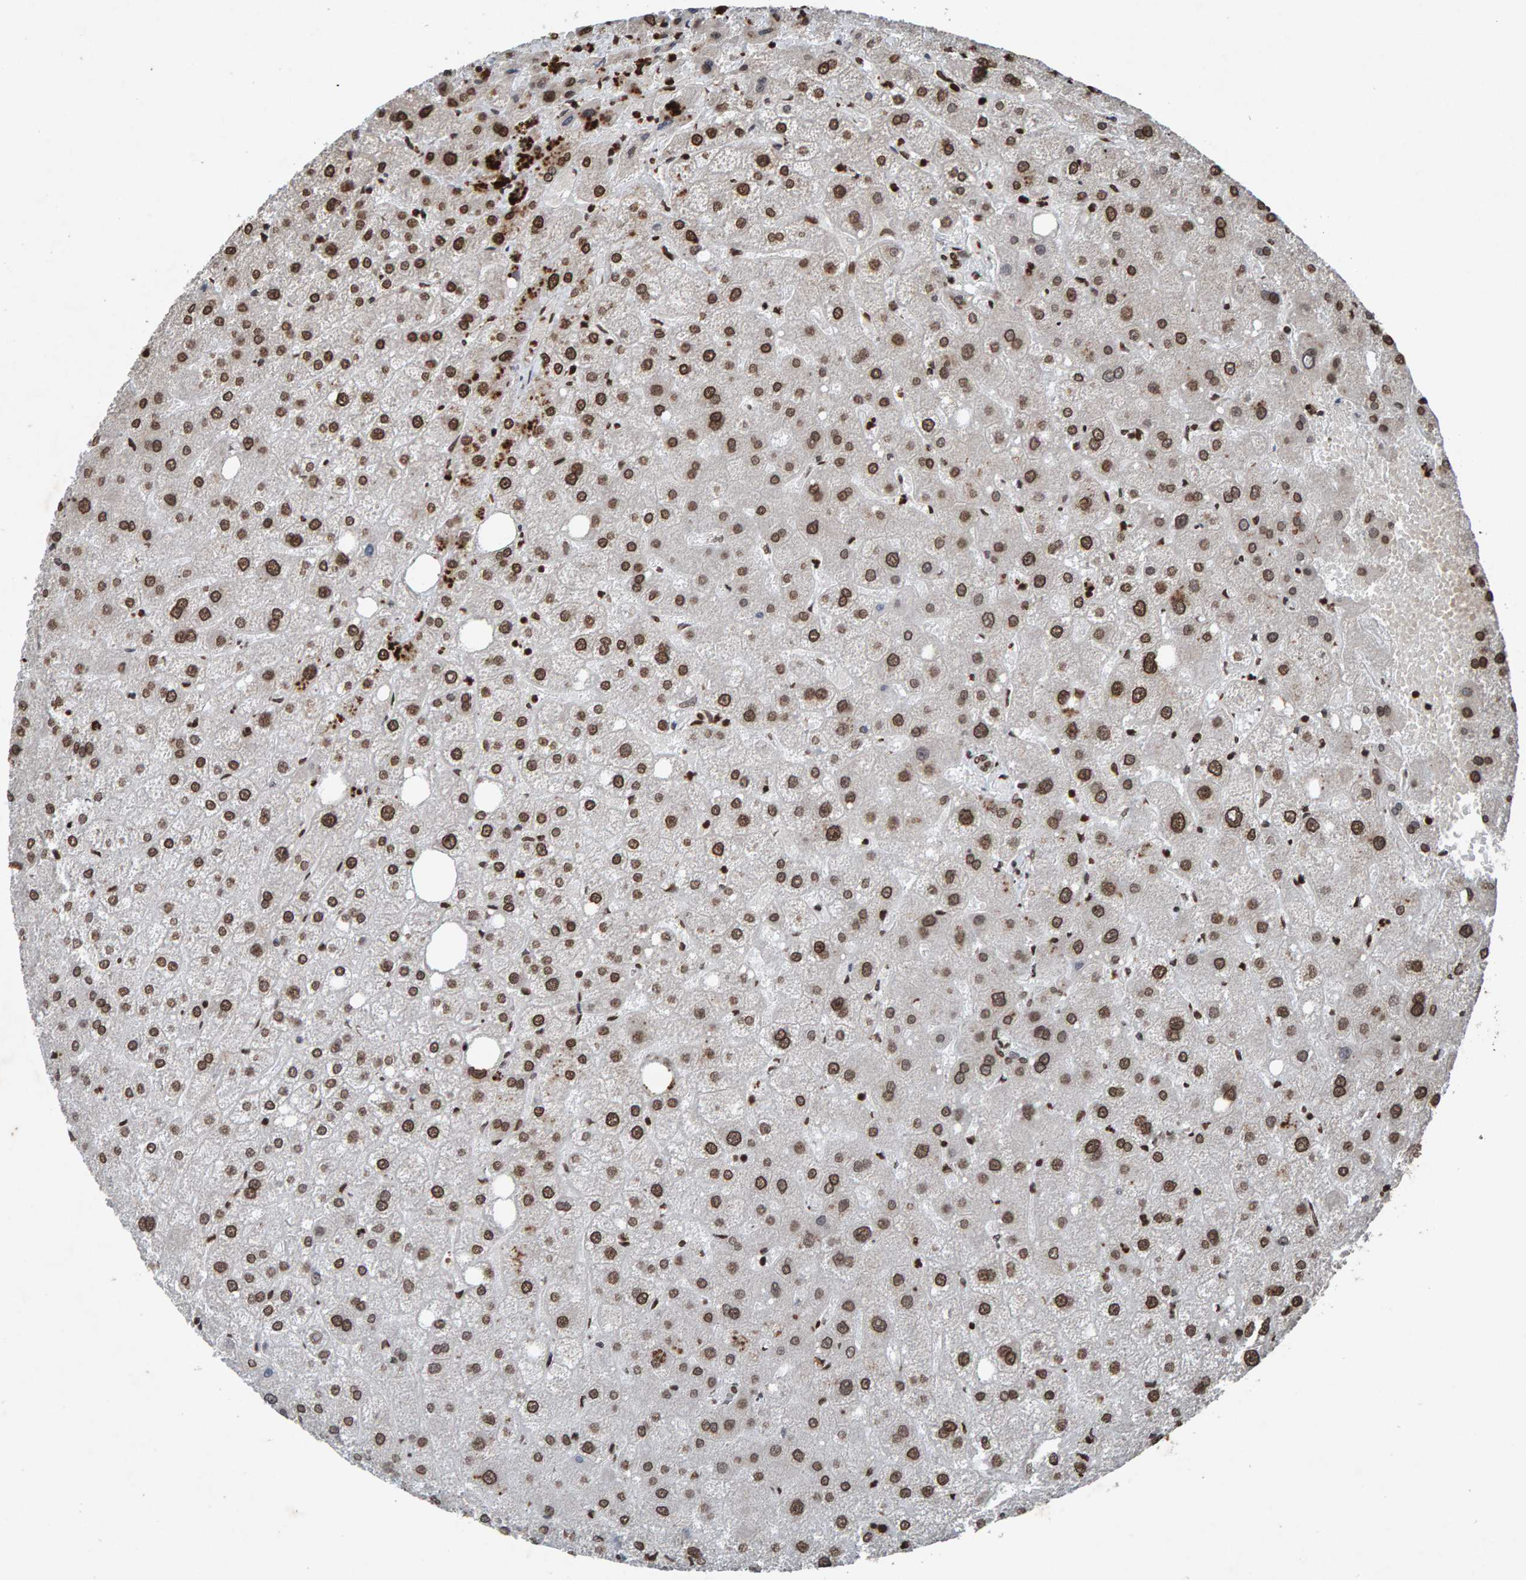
{"staining": {"intensity": "moderate", "quantity": ">75%", "location": "nuclear"}, "tissue": "liver", "cell_type": "Cholangiocytes", "image_type": "normal", "snomed": [{"axis": "morphology", "description": "Normal tissue, NOS"}, {"axis": "topography", "description": "Liver"}], "caption": "Unremarkable liver reveals moderate nuclear positivity in approximately >75% of cholangiocytes, visualized by immunohistochemistry.", "gene": "H2AZ1", "patient": {"sex": "male", "age": 73}}